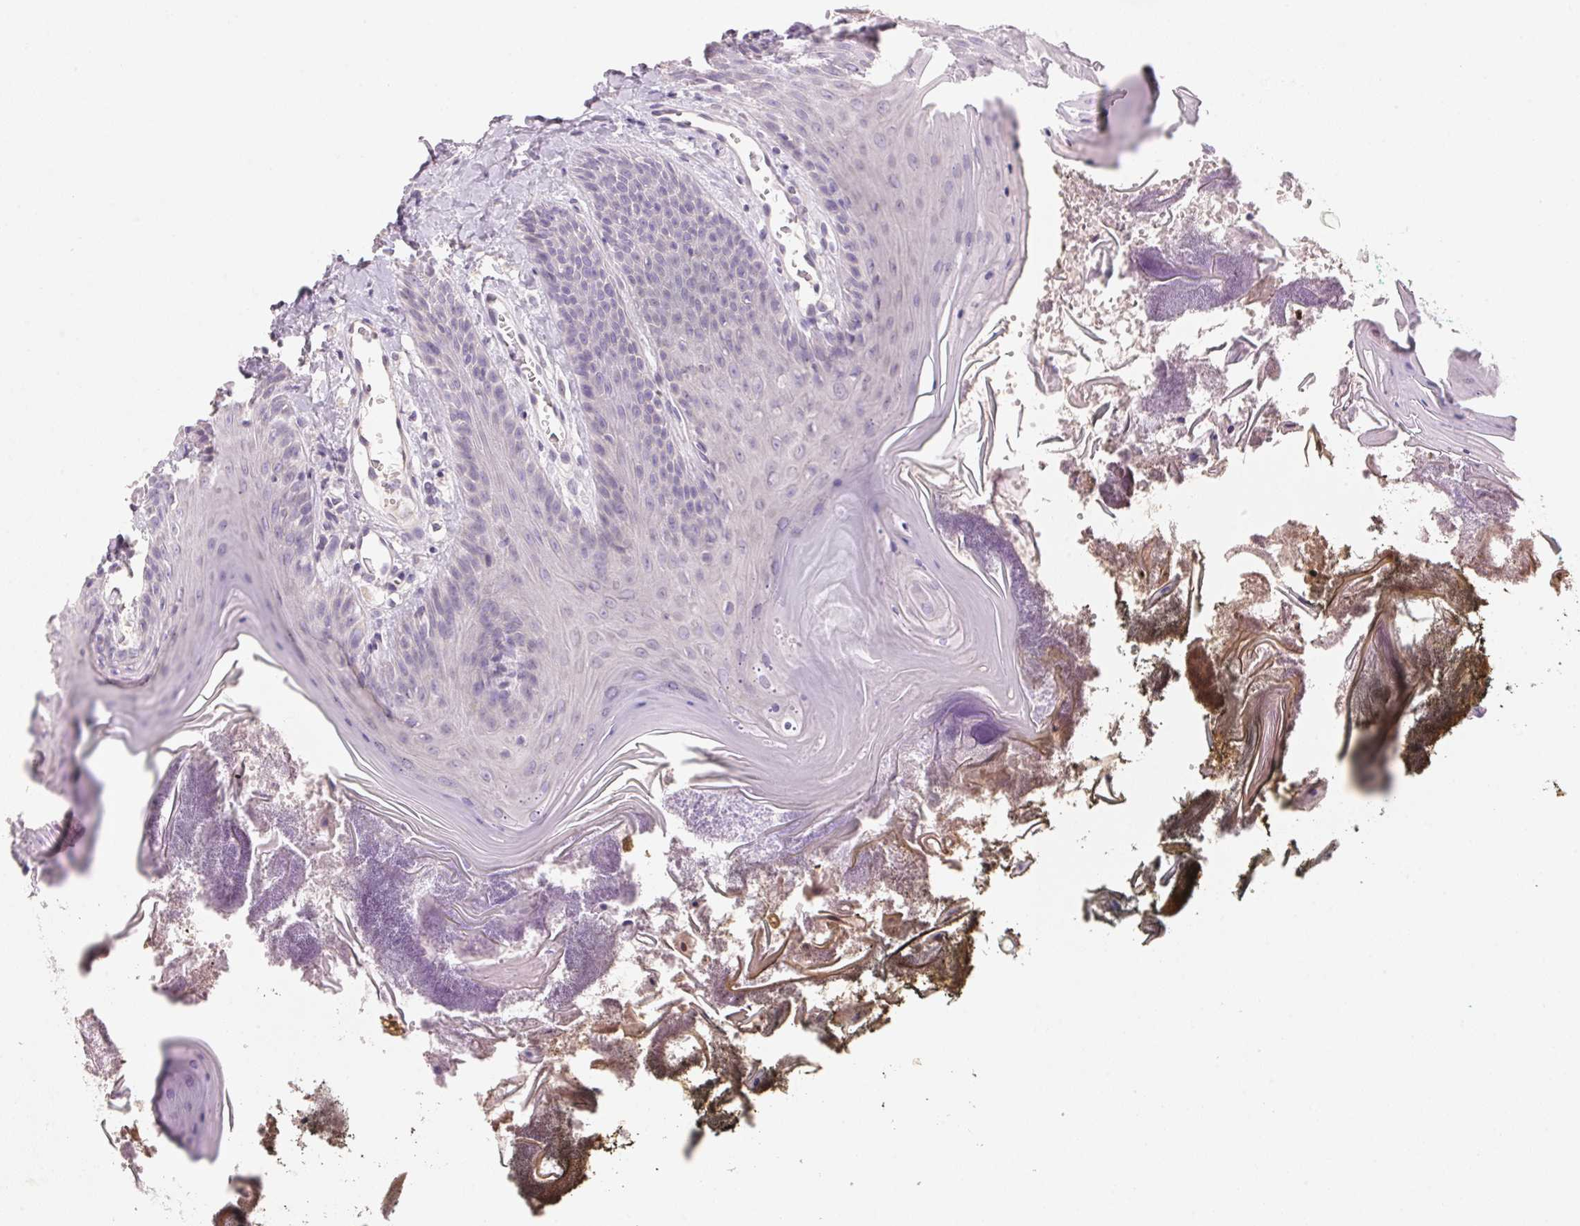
{"staining": {"intensity": "negative", "quantity": "none", "location": "none"}, "tissue": "oral mucosa", "cell_type": "Squamous epithelial cells", "image_type": "normal", "snomed": [{"axis": "morphology", "description": "Normal tissue, NOS"}, {"axis": "topography", "description": "Oral tissue"}], "caption": "A high-resolution image shows immunohistochemistry staining of normal oral mucosa, which shows no significant expression in squamous epithelial cells.", "gene": "CYP11B1", "patient": {"sex": "male", "age": 9}}